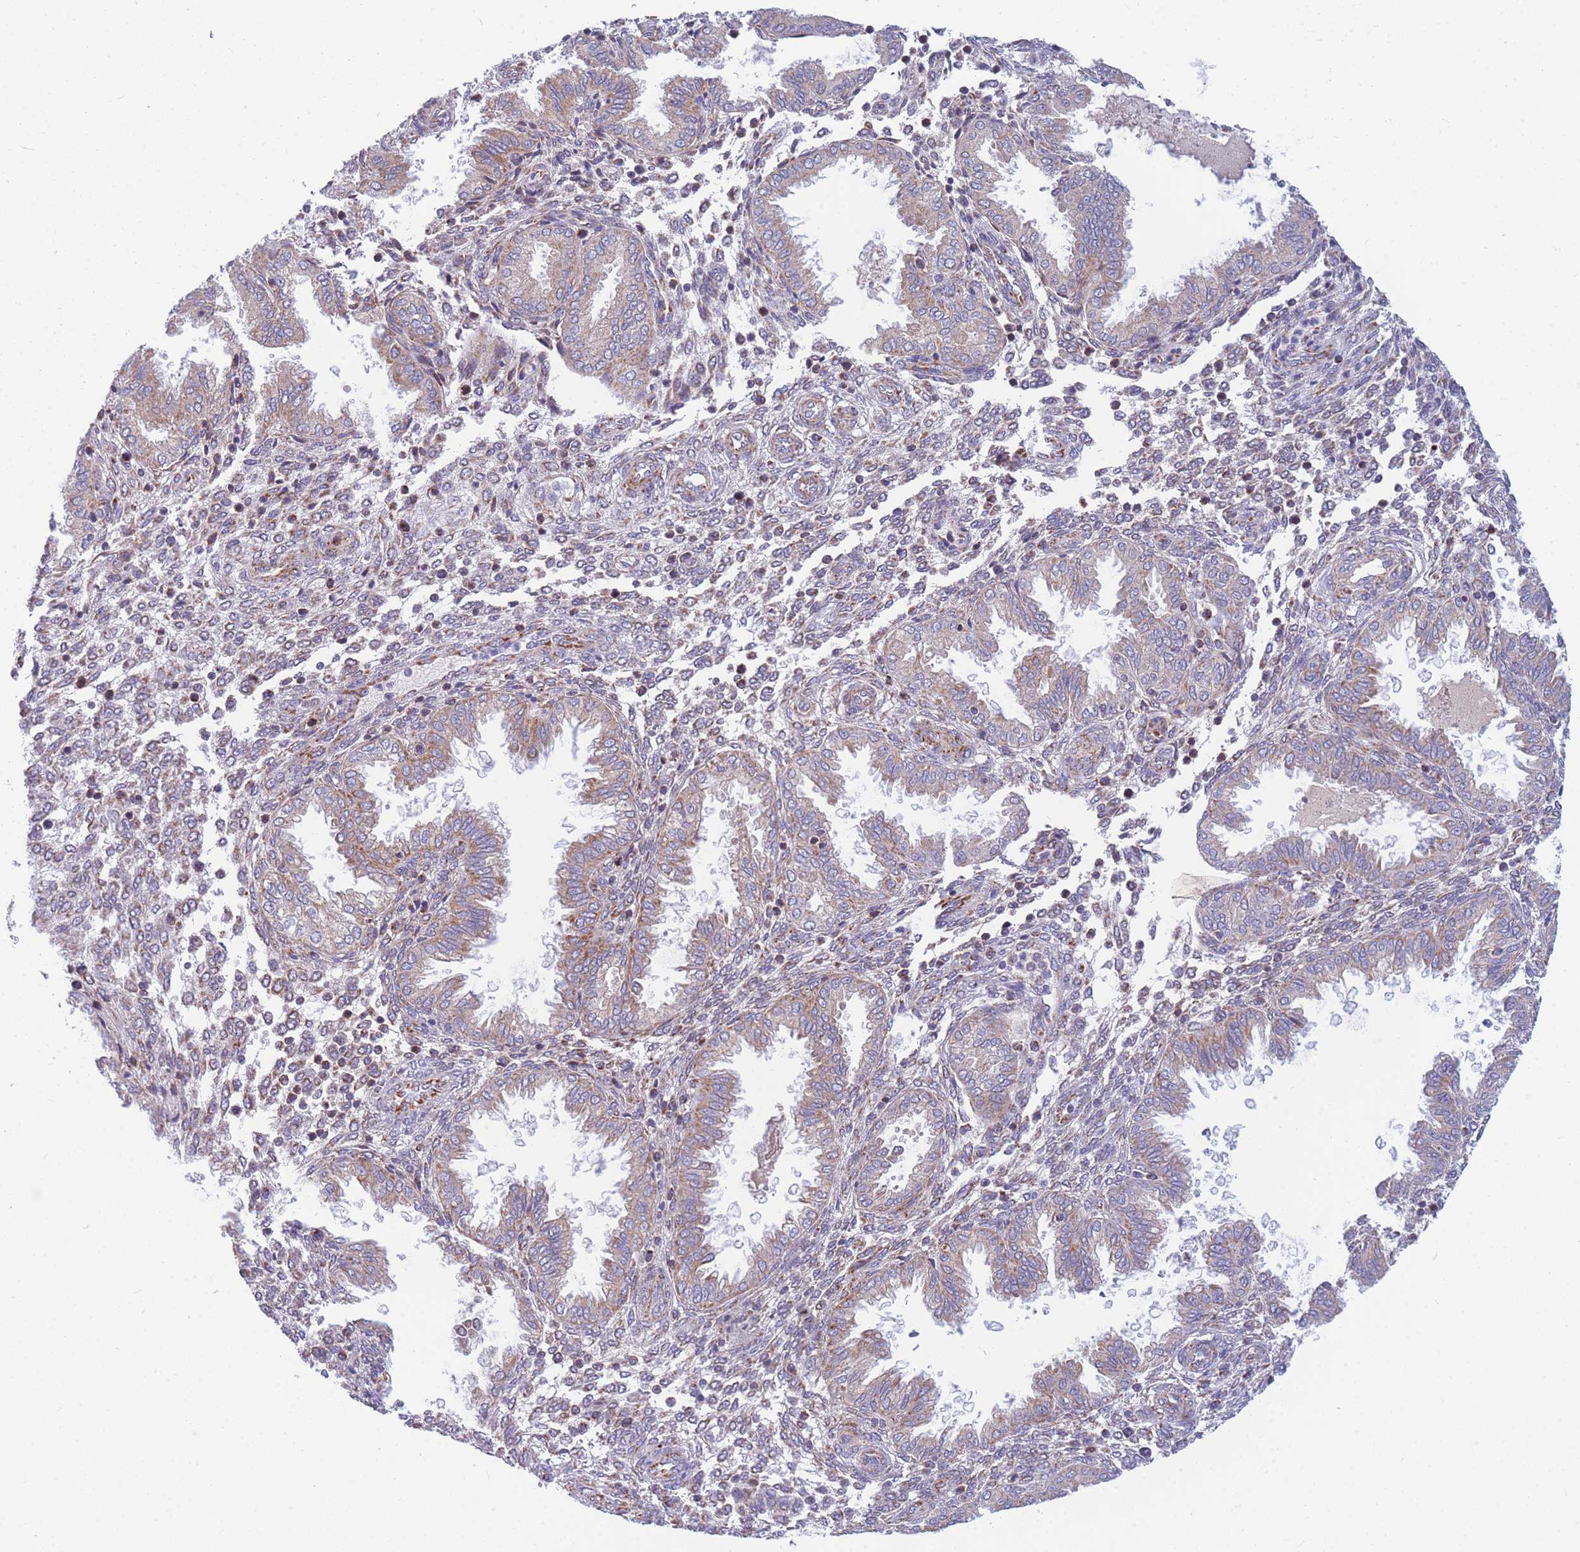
{"staining": {"intensity": "moderate", "quantity": "<25%", "location": "cytoplasmic/membranous"}, "tissue": "endometrium", "cell_type": "Cells in endometrial stroma", "image_type": "normal", "snomed": [{"axis": "morphology", "description": "Normal tissue, NOS"}, {"axis": "topography", "description": "Endometrium"}], "caption": "Protein analysis of unremarkable endometrium reveals moderate cytoplasmic/membranous positivity in approximately <25% of cells in endometrial stroma. Nuclei are stained in blue.", "gene": "MRPS11", "patient": {"sex": "female", "age": 33}}